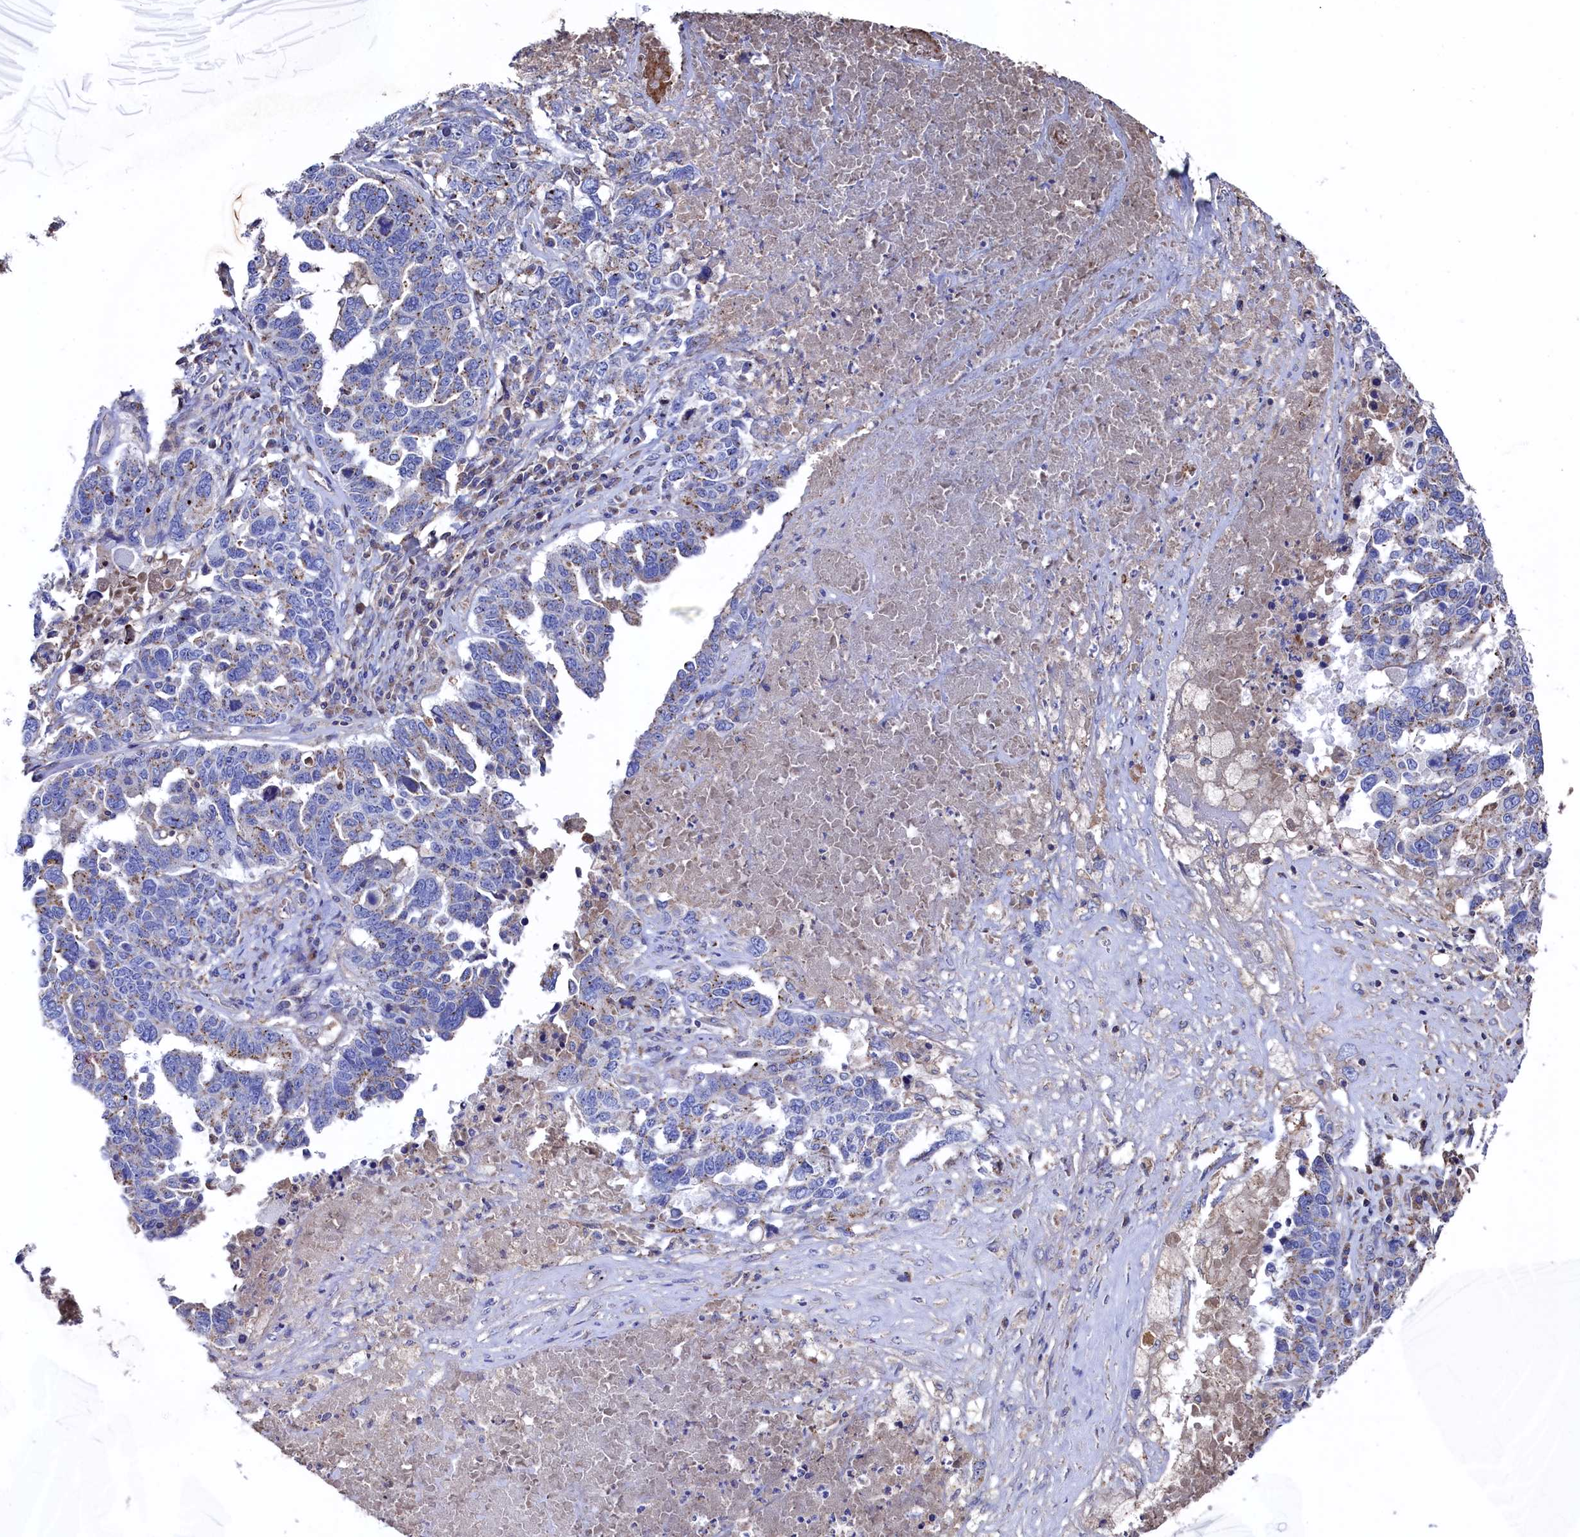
{"staining": {"intensity": "weak", "quantity": "<25%", "location": "cytoplasmic/membranous"}, "tissue": "ovarian cancer", "cell_type": "Tumor cells", "image_type": "cancer", "snomed": [{"axis": "morphology", "description": "Carcinoma, endometroid"}, {"axis": "topography", "description": "Ovary"}], "caption": "Photomicrograph shows no significant protein staining in tumor cells of ovarian endometroid carcinoma.", "gene": "TK2", "patient": {"sex": "female", "age": 62}}